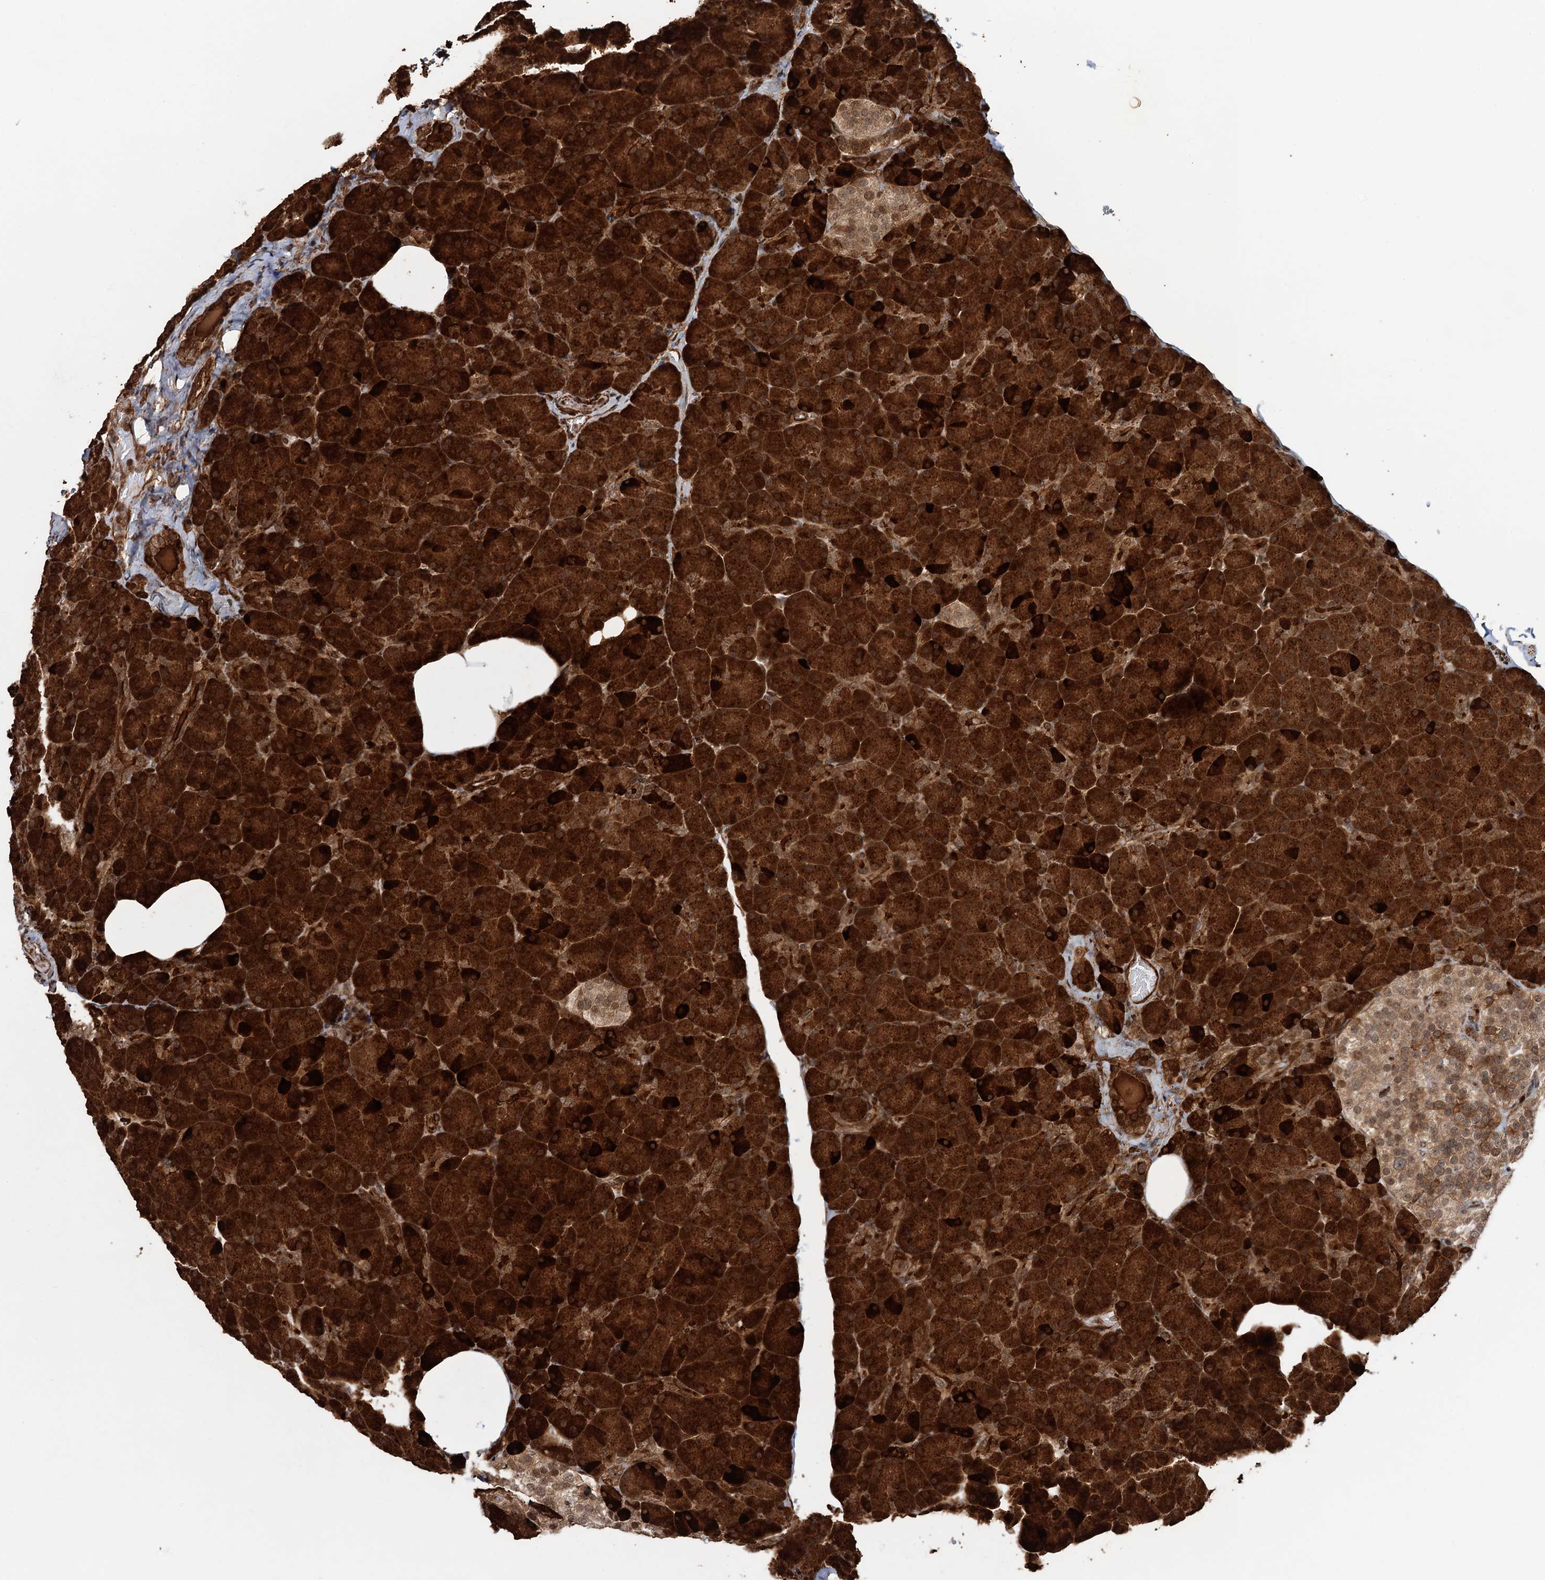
{"staining": {"intensity": "strong", "quantity": ">75%", "location": "cytoplasmic/membranous,nuclear"}, "tissue": "pancreas", "cell_type": "Exocrine glandular cells", "image_type": "normal", "snomed": [{"axis": "morphology", "description": "Normal tissue, NOS"}, {"axis": "topography", "description": "Pancreas"}], "caption": "Immunohistochemistry (IHC) image of unremarkable human pancreas stained for a protein (brown), which demonstrates high levels of strong cytoplasmic/membranous,nuclear positivity in approximately >75% of exocrine glandular cells.", "gene": "SNRNP25", "patient": {"sex": "female", "age": 43}}